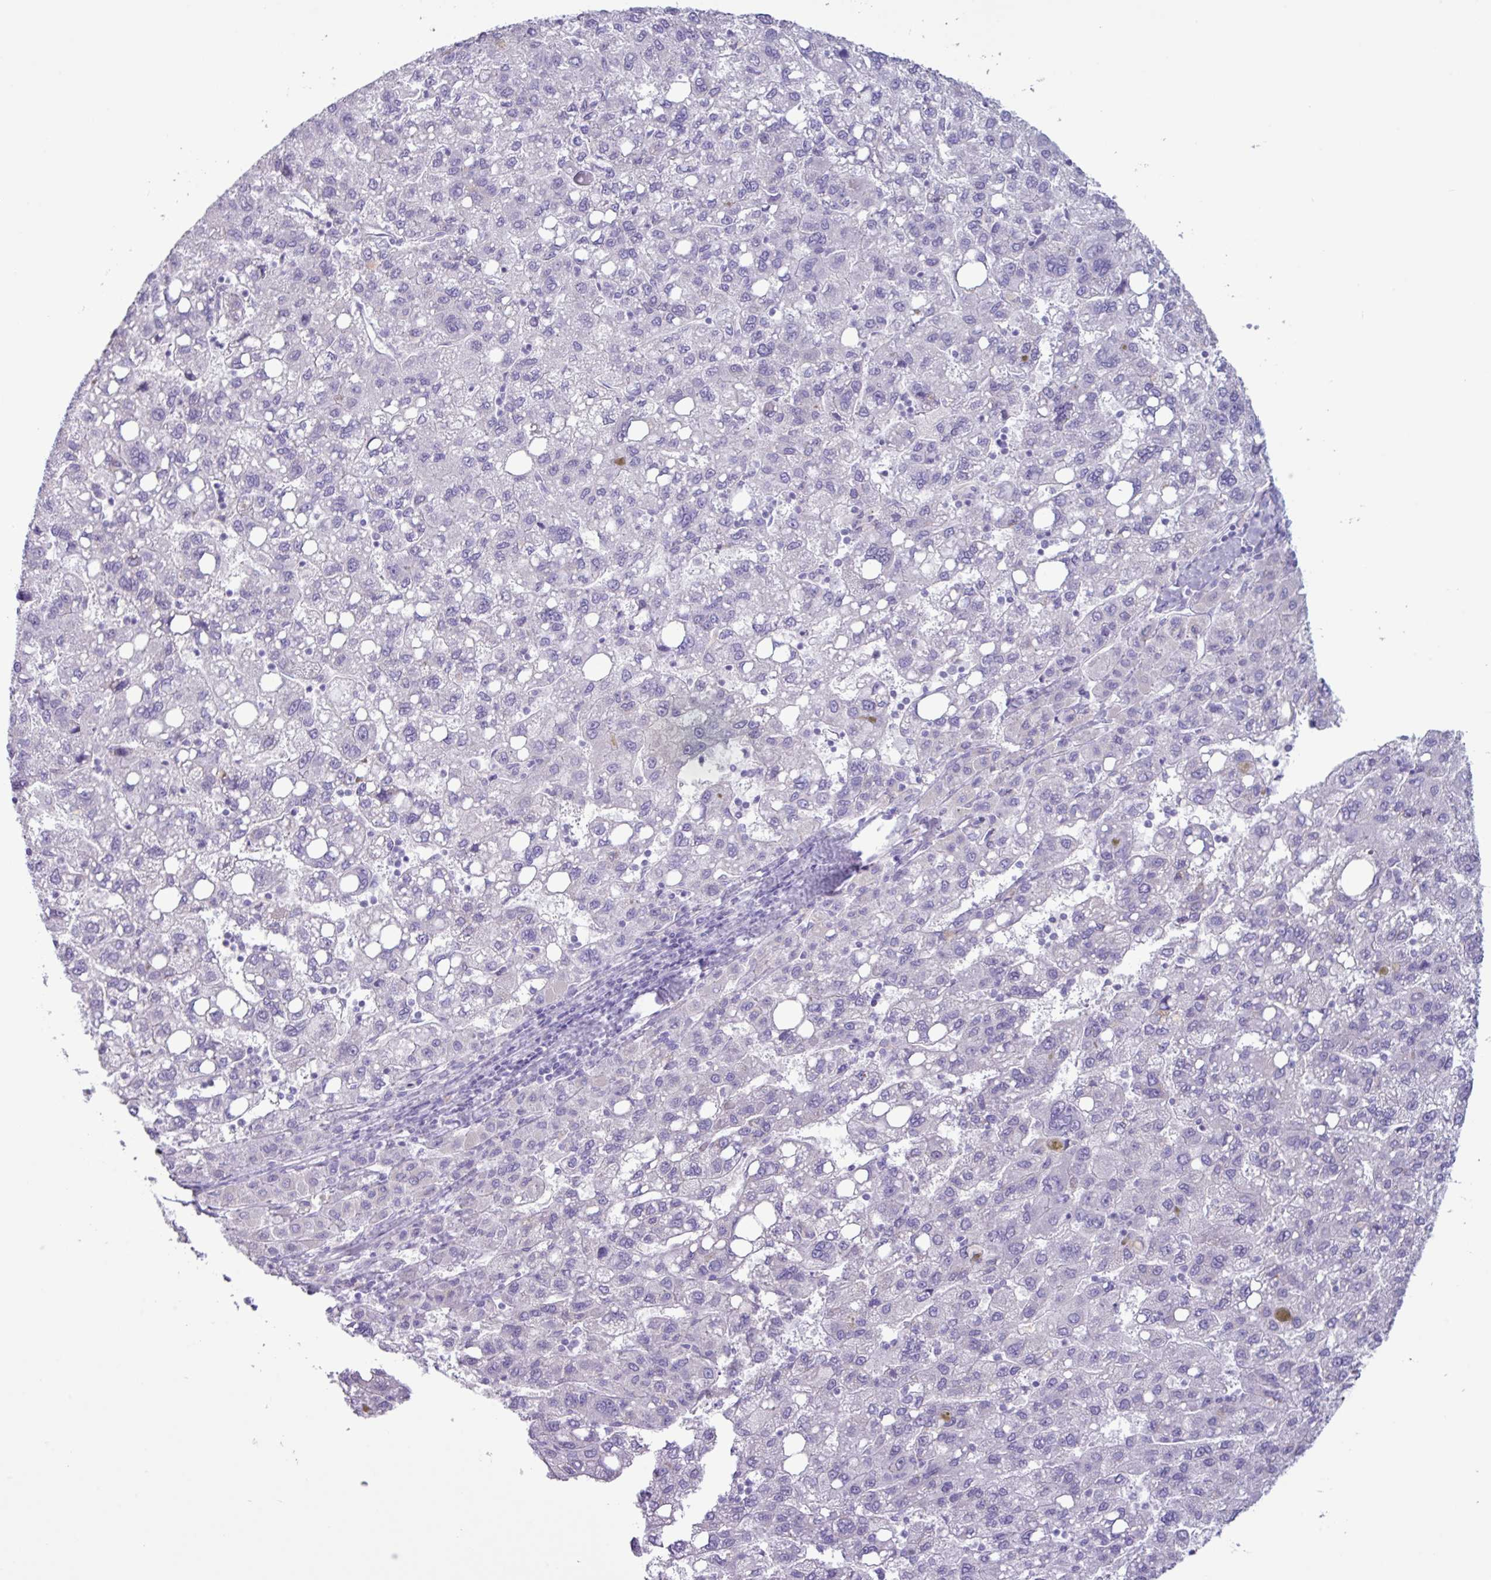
{"staining": {"intensity": "negative", "quantity": "none", "location": "none"}, "tissue": "liver cancer", "cell_type": "Tumor cells", "image_type": "cancer", "snomed": [{"axis": "morphology", "description": "Carcinoma, Hepatocellular, NOS"}, {"axis": "topography", "description": "Liver"}], "caption": "High power microscopy image of an immunohistochemistry image of liver hepatocellular carcinoma, revealing no significant staining in tumor cells.", "gene": "AGO3", "patient": {"sex": "female", "age": 82}}